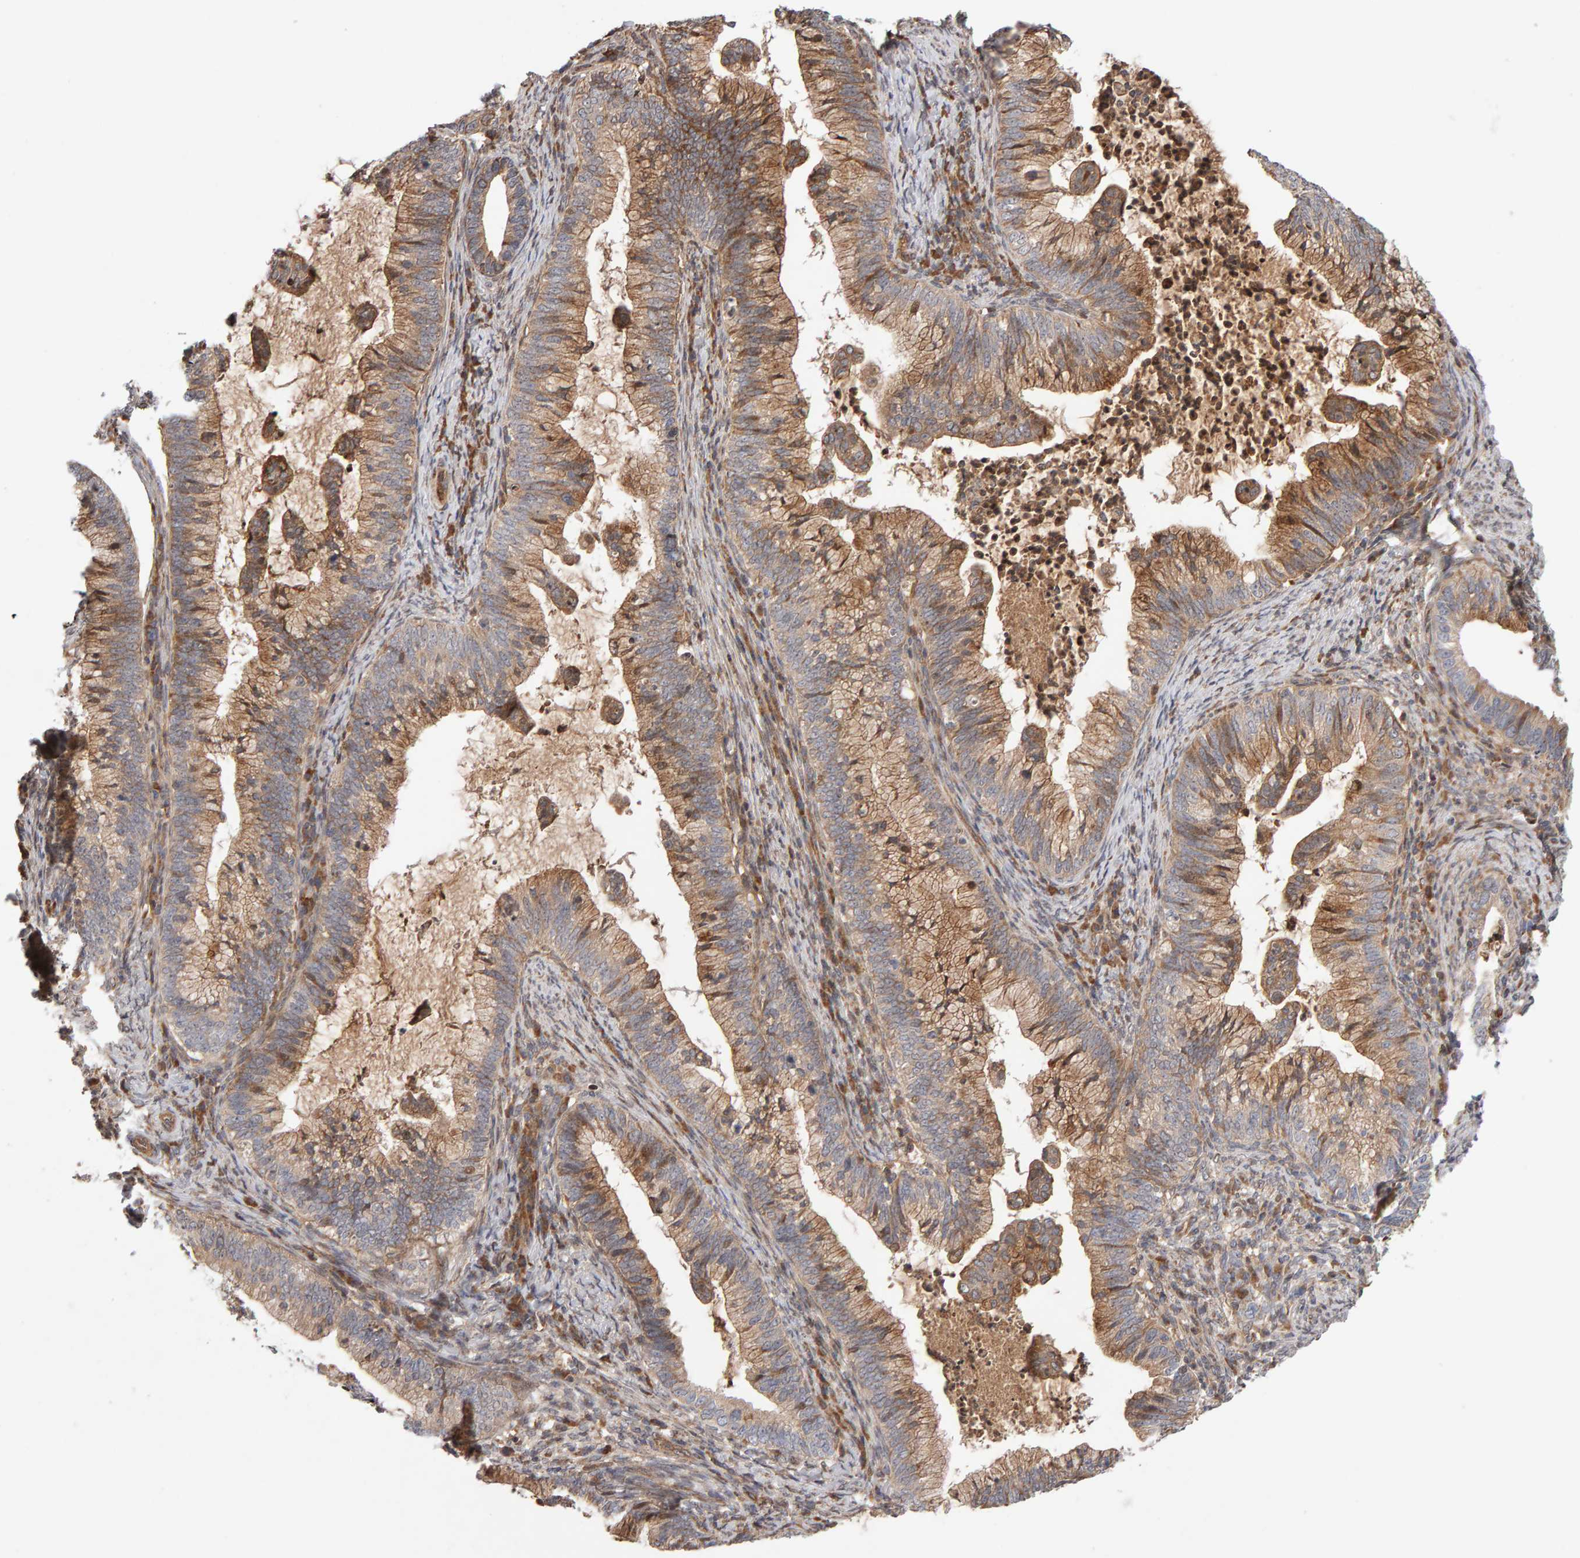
{"staining": {"intensity": "moderate", "quantity": ">75%", "location": "cytoplasmic/membranous"}, "tissue": "cervical cancer", "cell_type": "Tumor cells", "image_type": "cancer", "snomed": [{"axis": "morphology", "description": "Adenocarcinoma, NOS"}, {"axis": "topography", "description": "Cervix"}], "caption": "This is an image of immunohistochemistry staining of cervical cancer (adenocarcinoma), which shows moderate positivity in the cytoplasmic/membranous of tumor cells.", "gene": "LZTS1", "patient": {"sex": "female", "age": 36}}